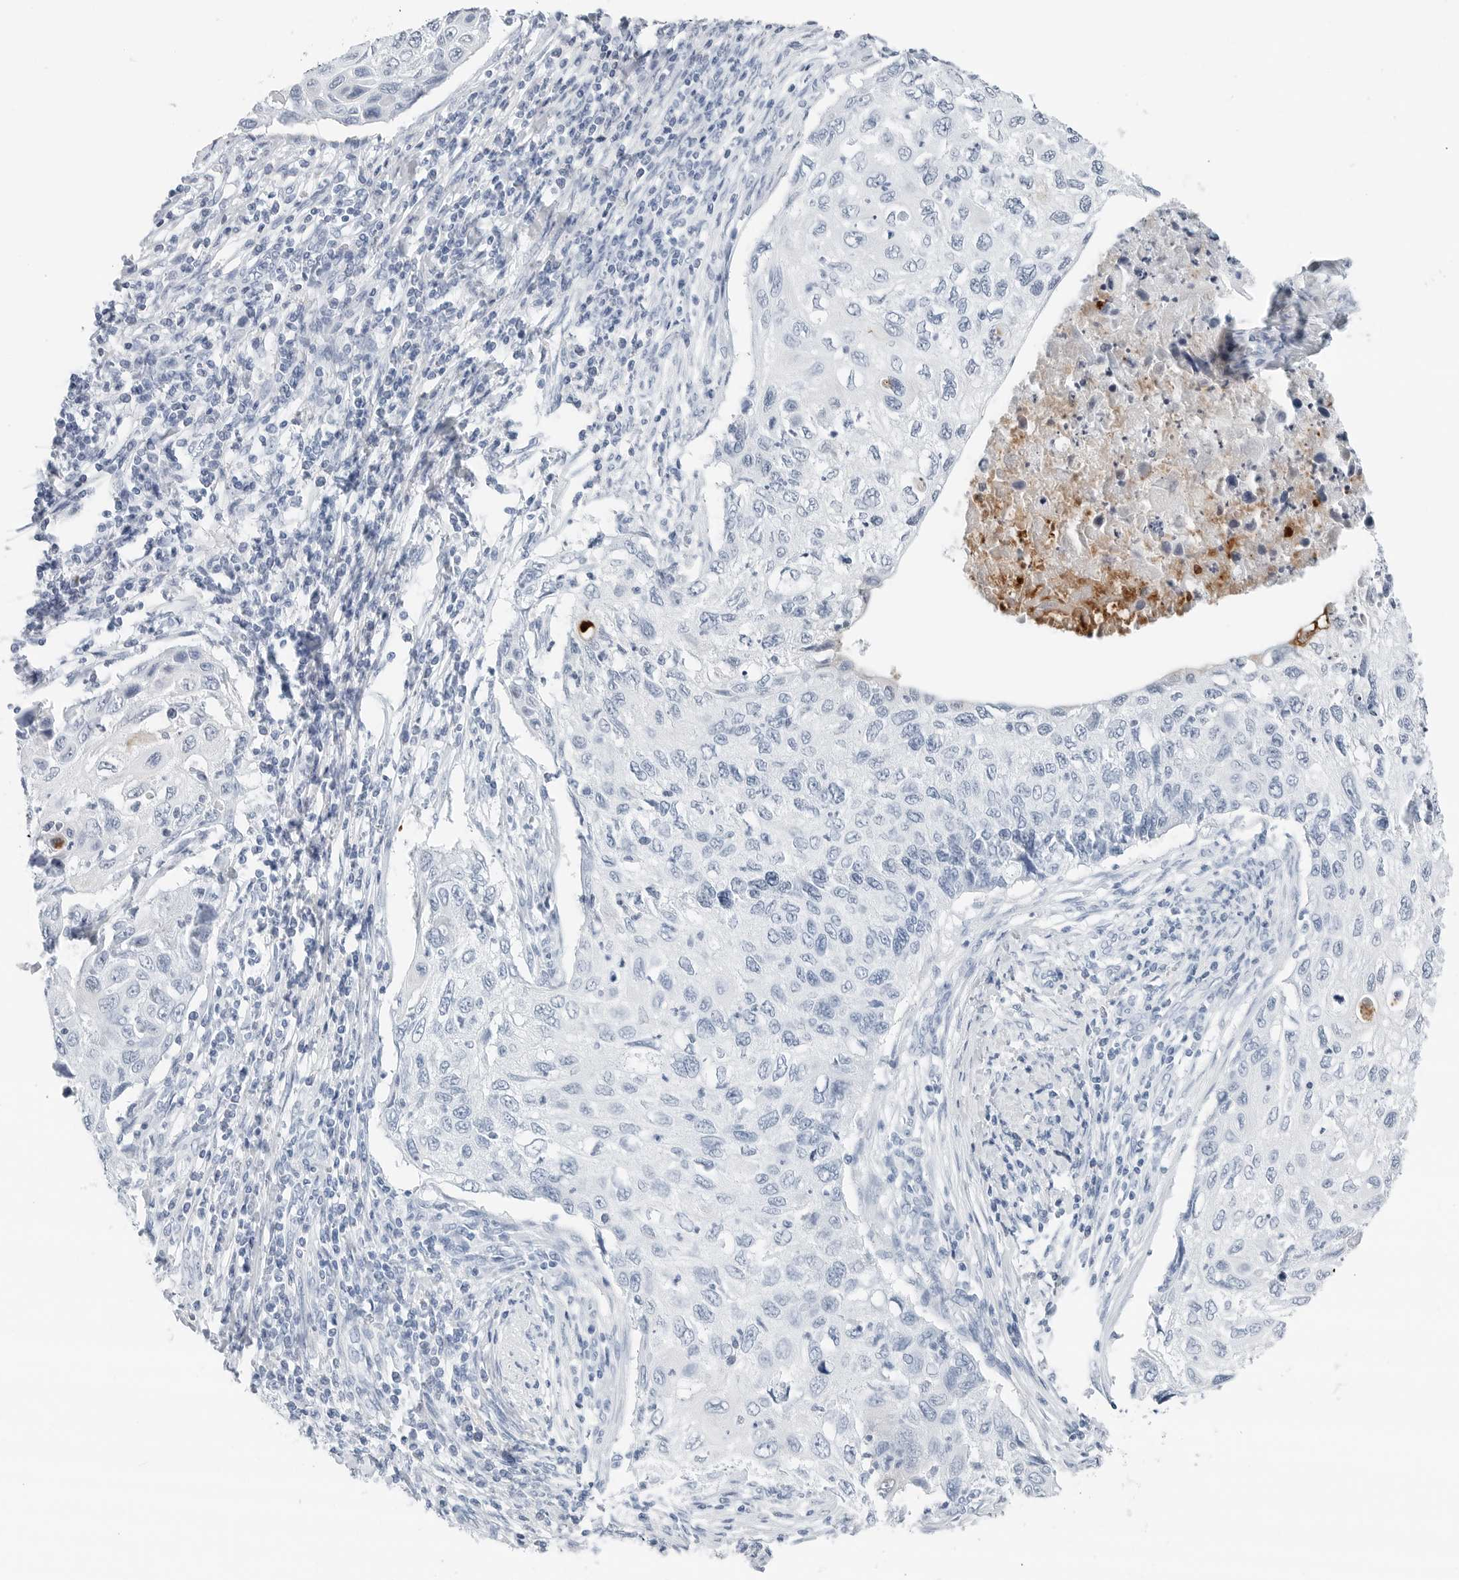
{"staining": {"intensity": "negative", "quantity": "none", "location": "none"}, "tissue": "cervical cancer", "cell_type": "Tumor cells", "image_type": "cancer", "snomed": [{"axis": "morphology", "description": "Squamous cell carcinoma, NOS"}, {"axis": "topography", "description": "Cervix"}], "caption": "There is no significant positivity in tumor cells of squamous cell carcinoma (cervical). (Stains: DAB (3,3'-diaminobenzidine) IHC with hematoxylin counter stain, Microscopy: brightfield microscopy at high magnification).", "gene": "SLPI", "patient": {"sex": "female", "age": 70}}